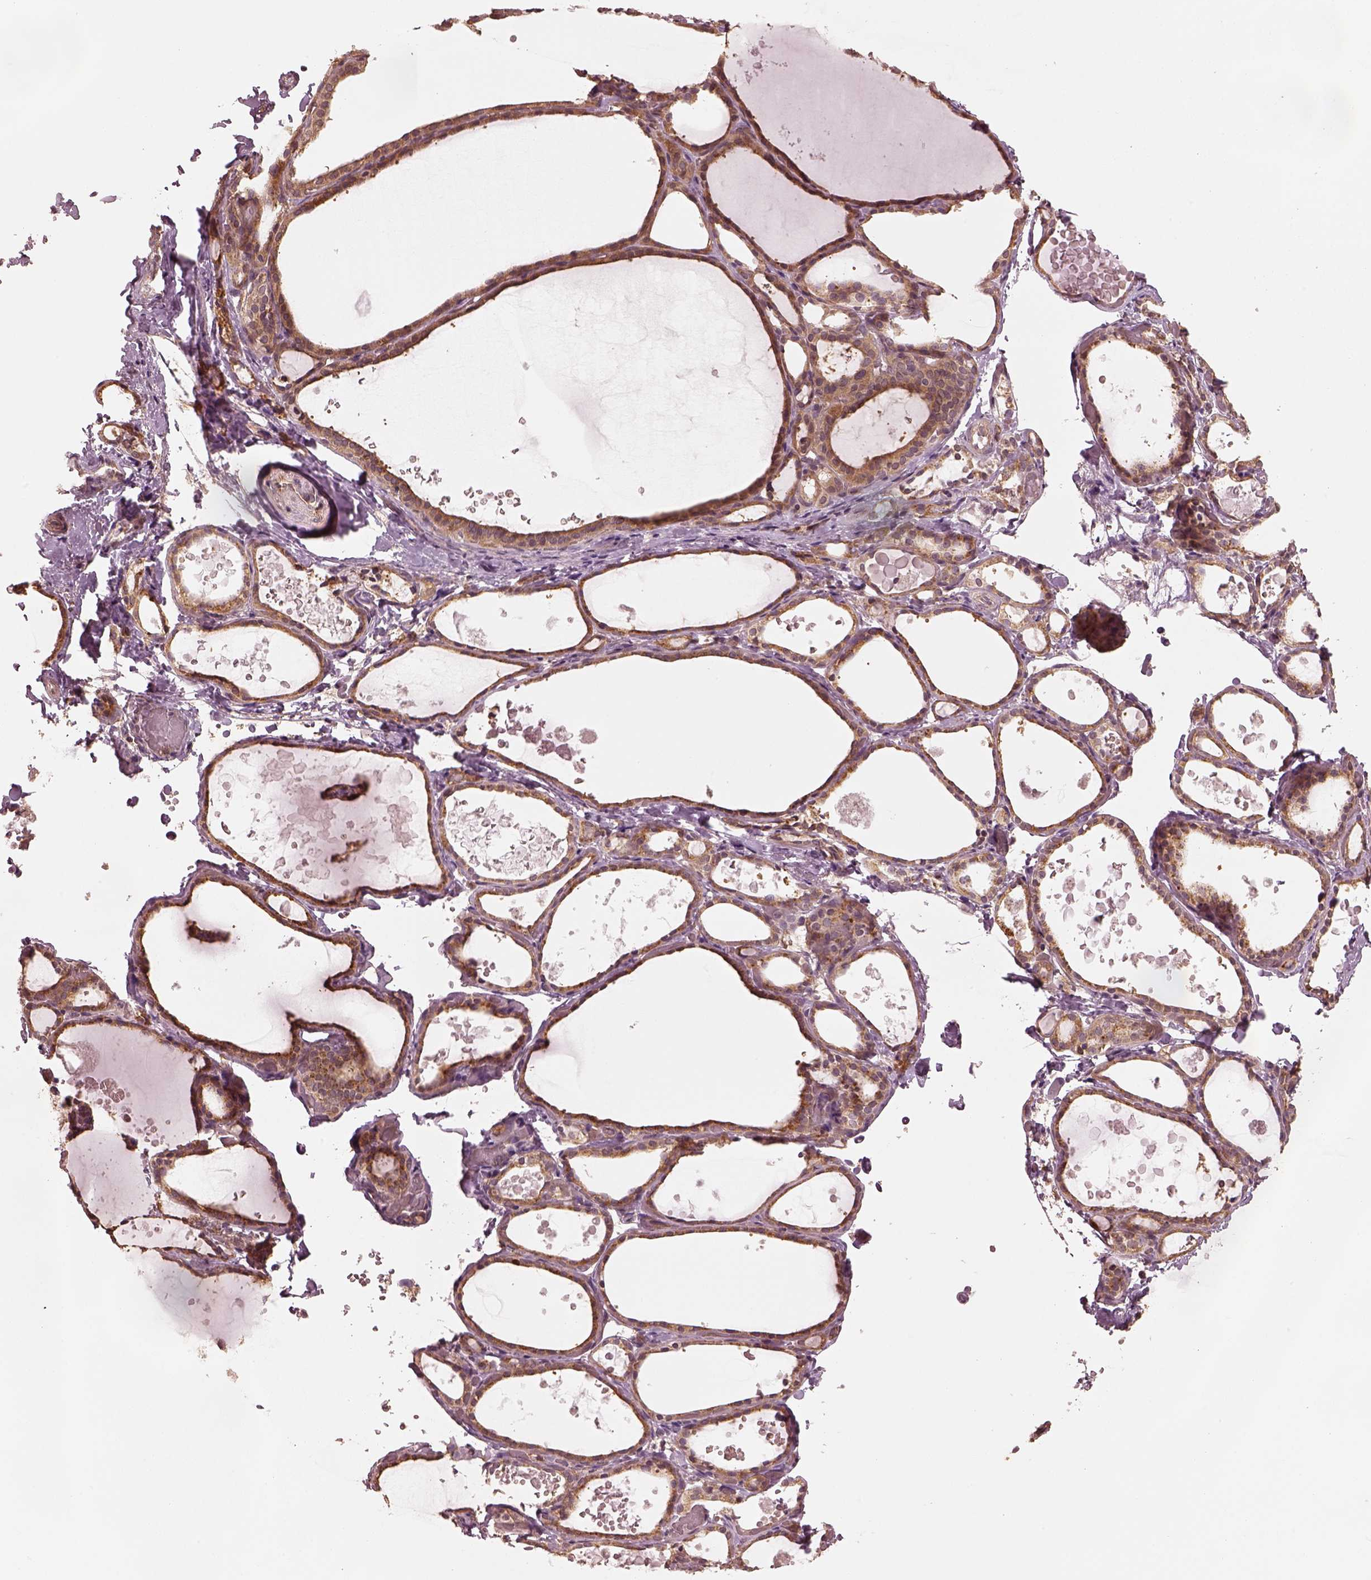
{"staining": {"intensity": "moderate", "quantity": ">75%", "location": "cytoplasmic/membranous"}, "tissue": "thyroid gland", "cell_type": "Glandular cells", "image_type": "normal", "snomed": [{"axis": "morphology", "description": "Normal tissue, NOS"}, {"axis": "topography", "description": "Thyroid gland"}], "caption": "A photomicrograph of human thyroid gland stained for a protein exhibits moderate cytoplasmic/membranous brown staining in glandular cells. (brown staining indicates protein expression, while blue staining denotes nuclei).", "gene": "RPS5", "patient": {"sex": "female", "age": 56}}